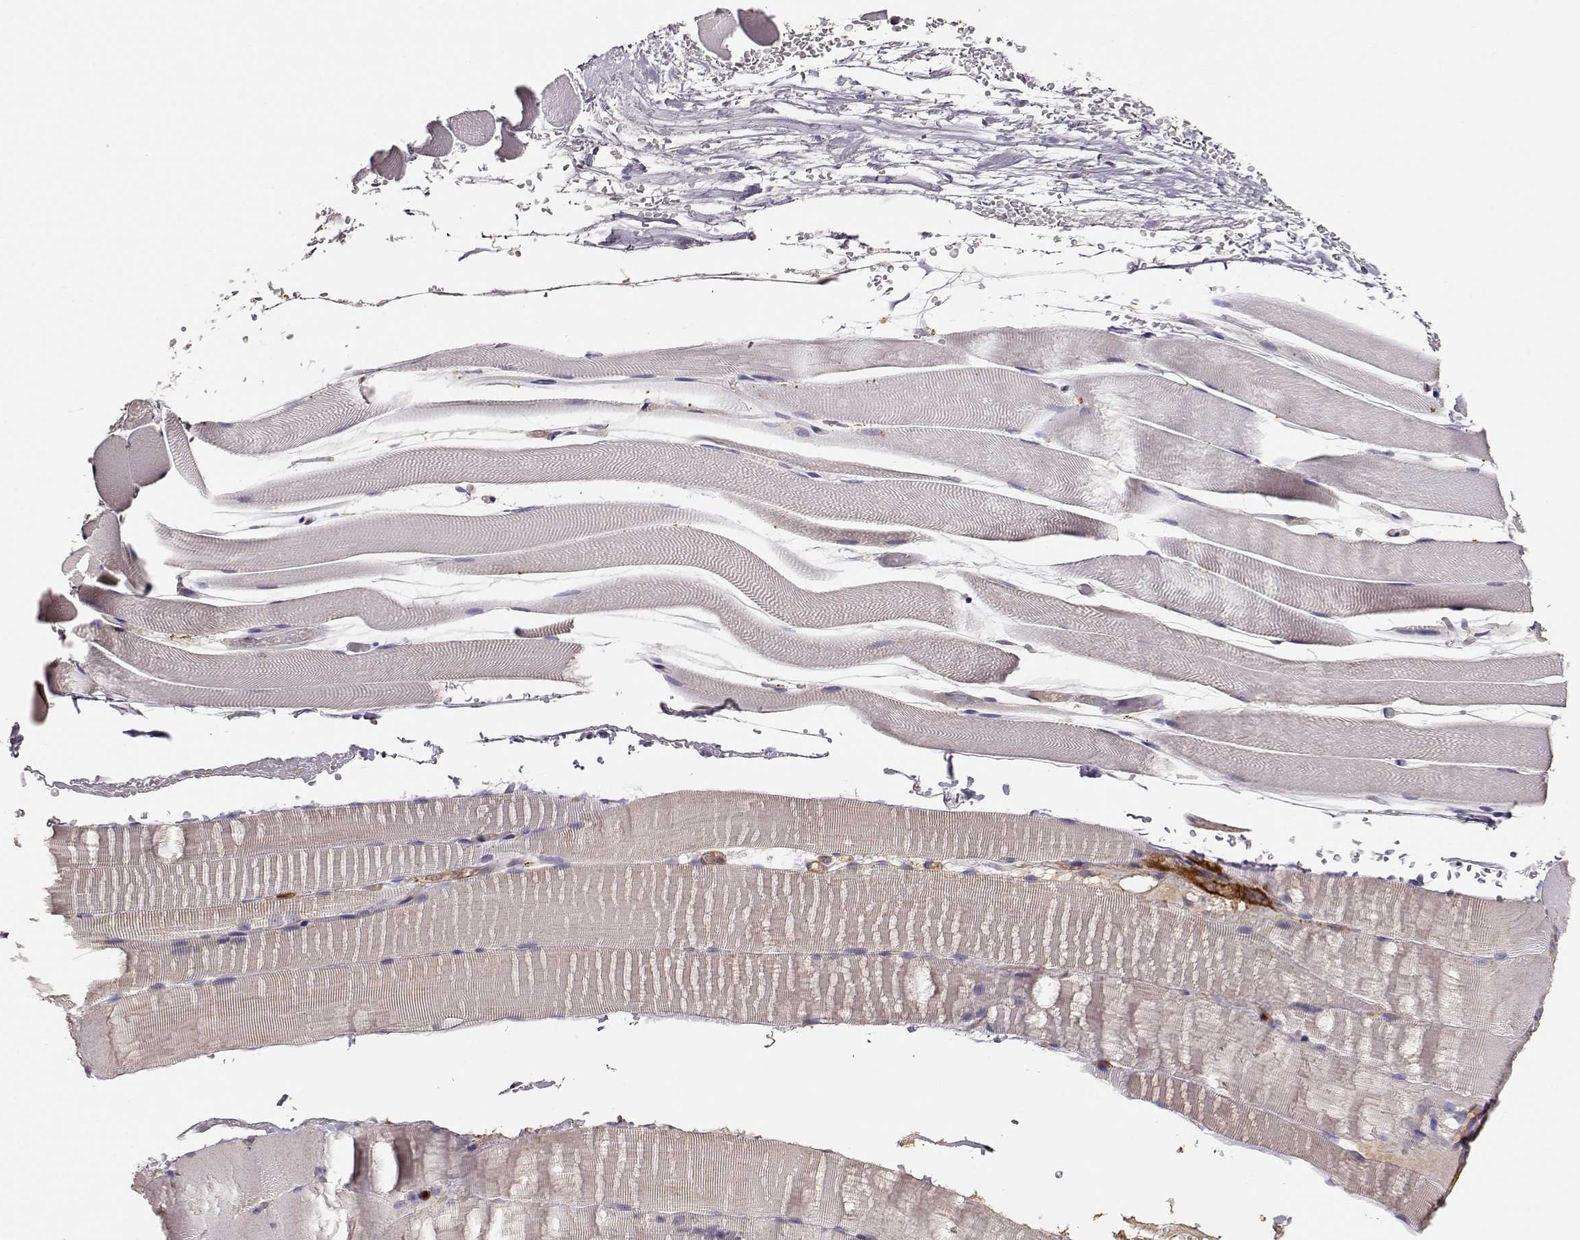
{"staining": {"intensity": "negative", "quantity": "none", "location": "none"}, "tissue": "skeletal muscle", "cell_type": "Myocytes", "image_type": "normal", "snomed": [{"axis": "morphology", "description": "Normal tissue, NOS"}, {"axis": "topography", "description": "Skeletal muscle"}], "caption": "A photomicrograph of skeletal muscle stained for a protein demonstrates no brown staining in myocytes.", "gene": "ARHGEF2", "patient": {"sex": "female", "age": 37}}